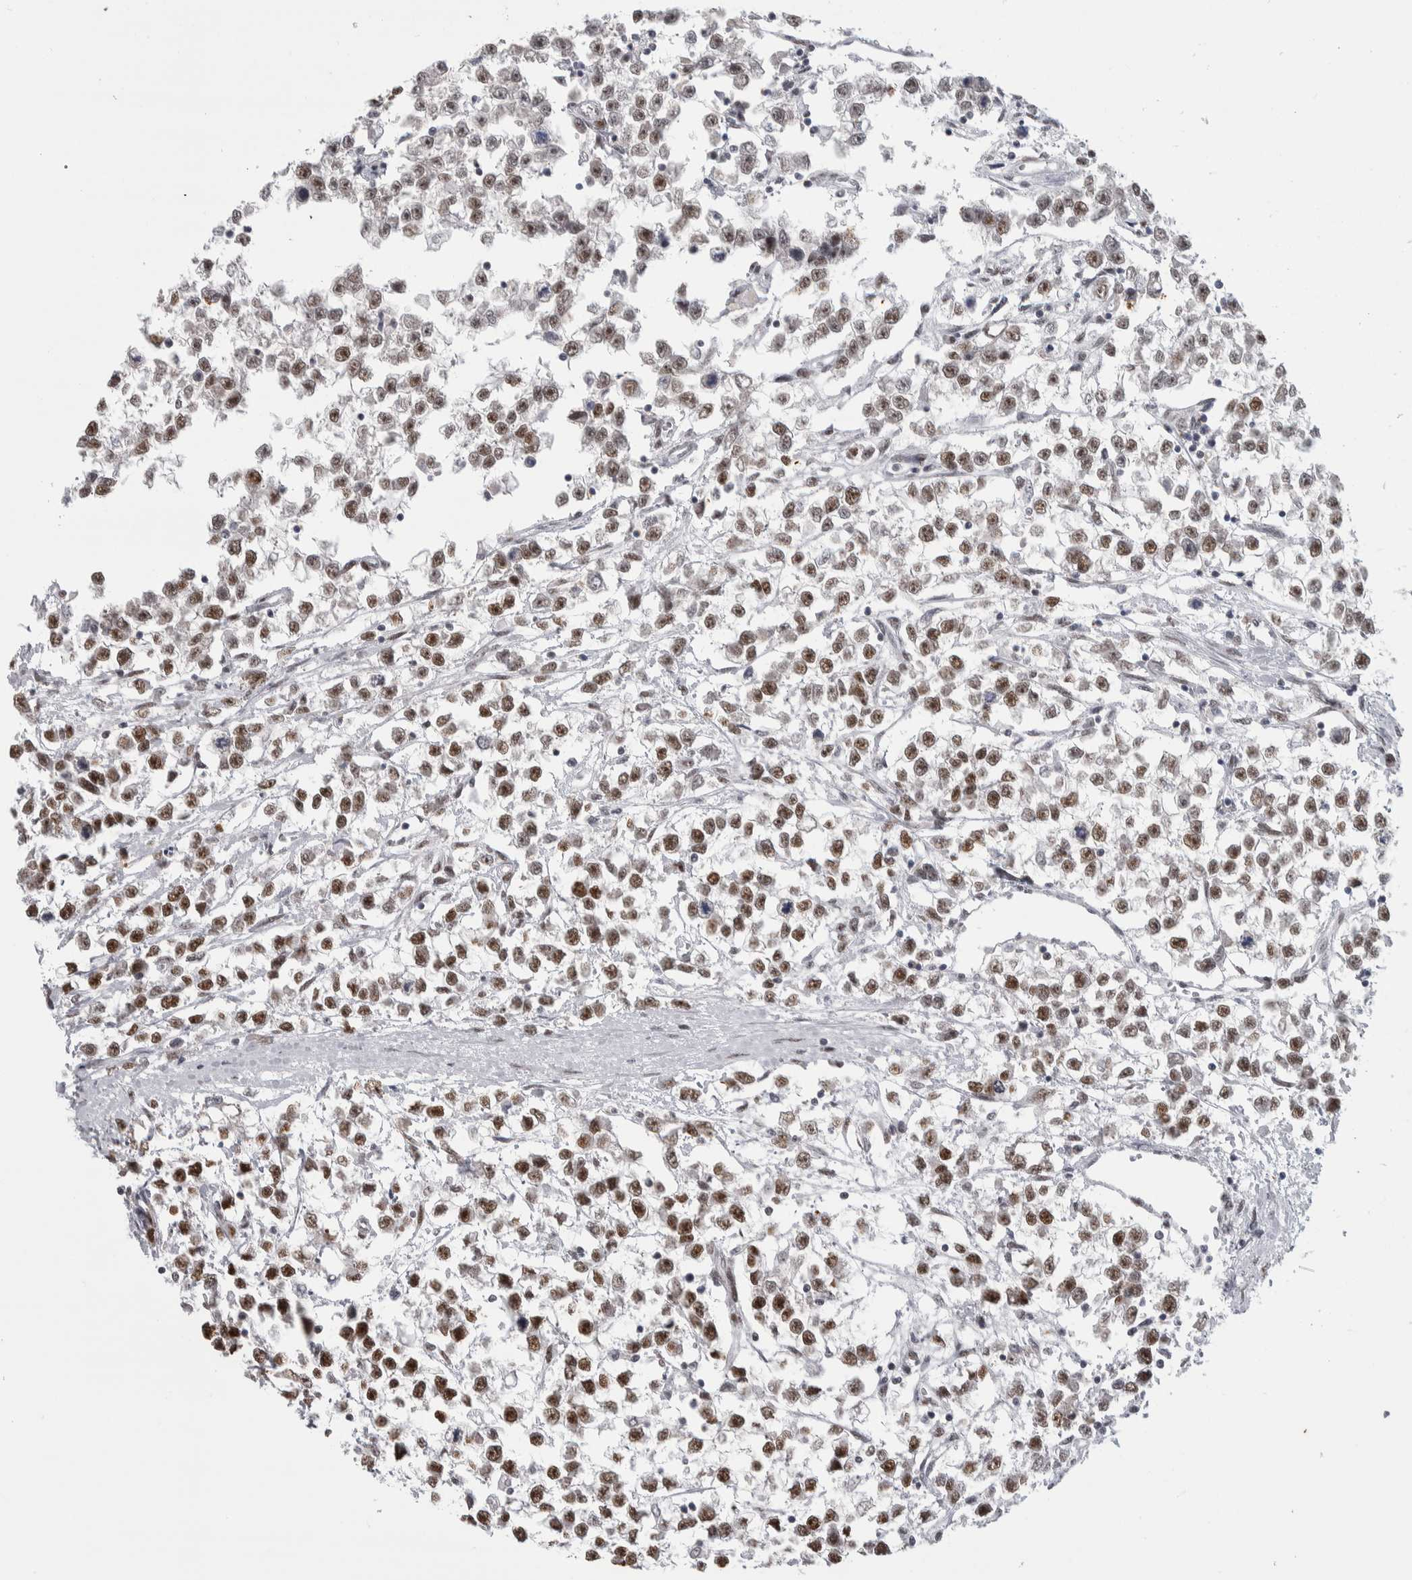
{"staining": {"intensity": "moderate", "quantity": "25%-75%", "location": "nuclear"}, "tissue": "testis cancer", "cell_type": "Tumor cells", "image_type": "cancer", "snomed": [{"axis": "morphology", "description": "Seminoma, NOS"}, {"axis": "morphology", "description": "Carcinoma, Embryonal, NOS"}, {"axis": "topography", "description": "Testis"}], "caption": "The micrograph exhibits a brown stain indicating the presence of a protein in the nuclear of tumor cells in testis embryonal carcinoma.", "gene": "HEXIM2", "patient": {"sex": "male", "age": 51}}